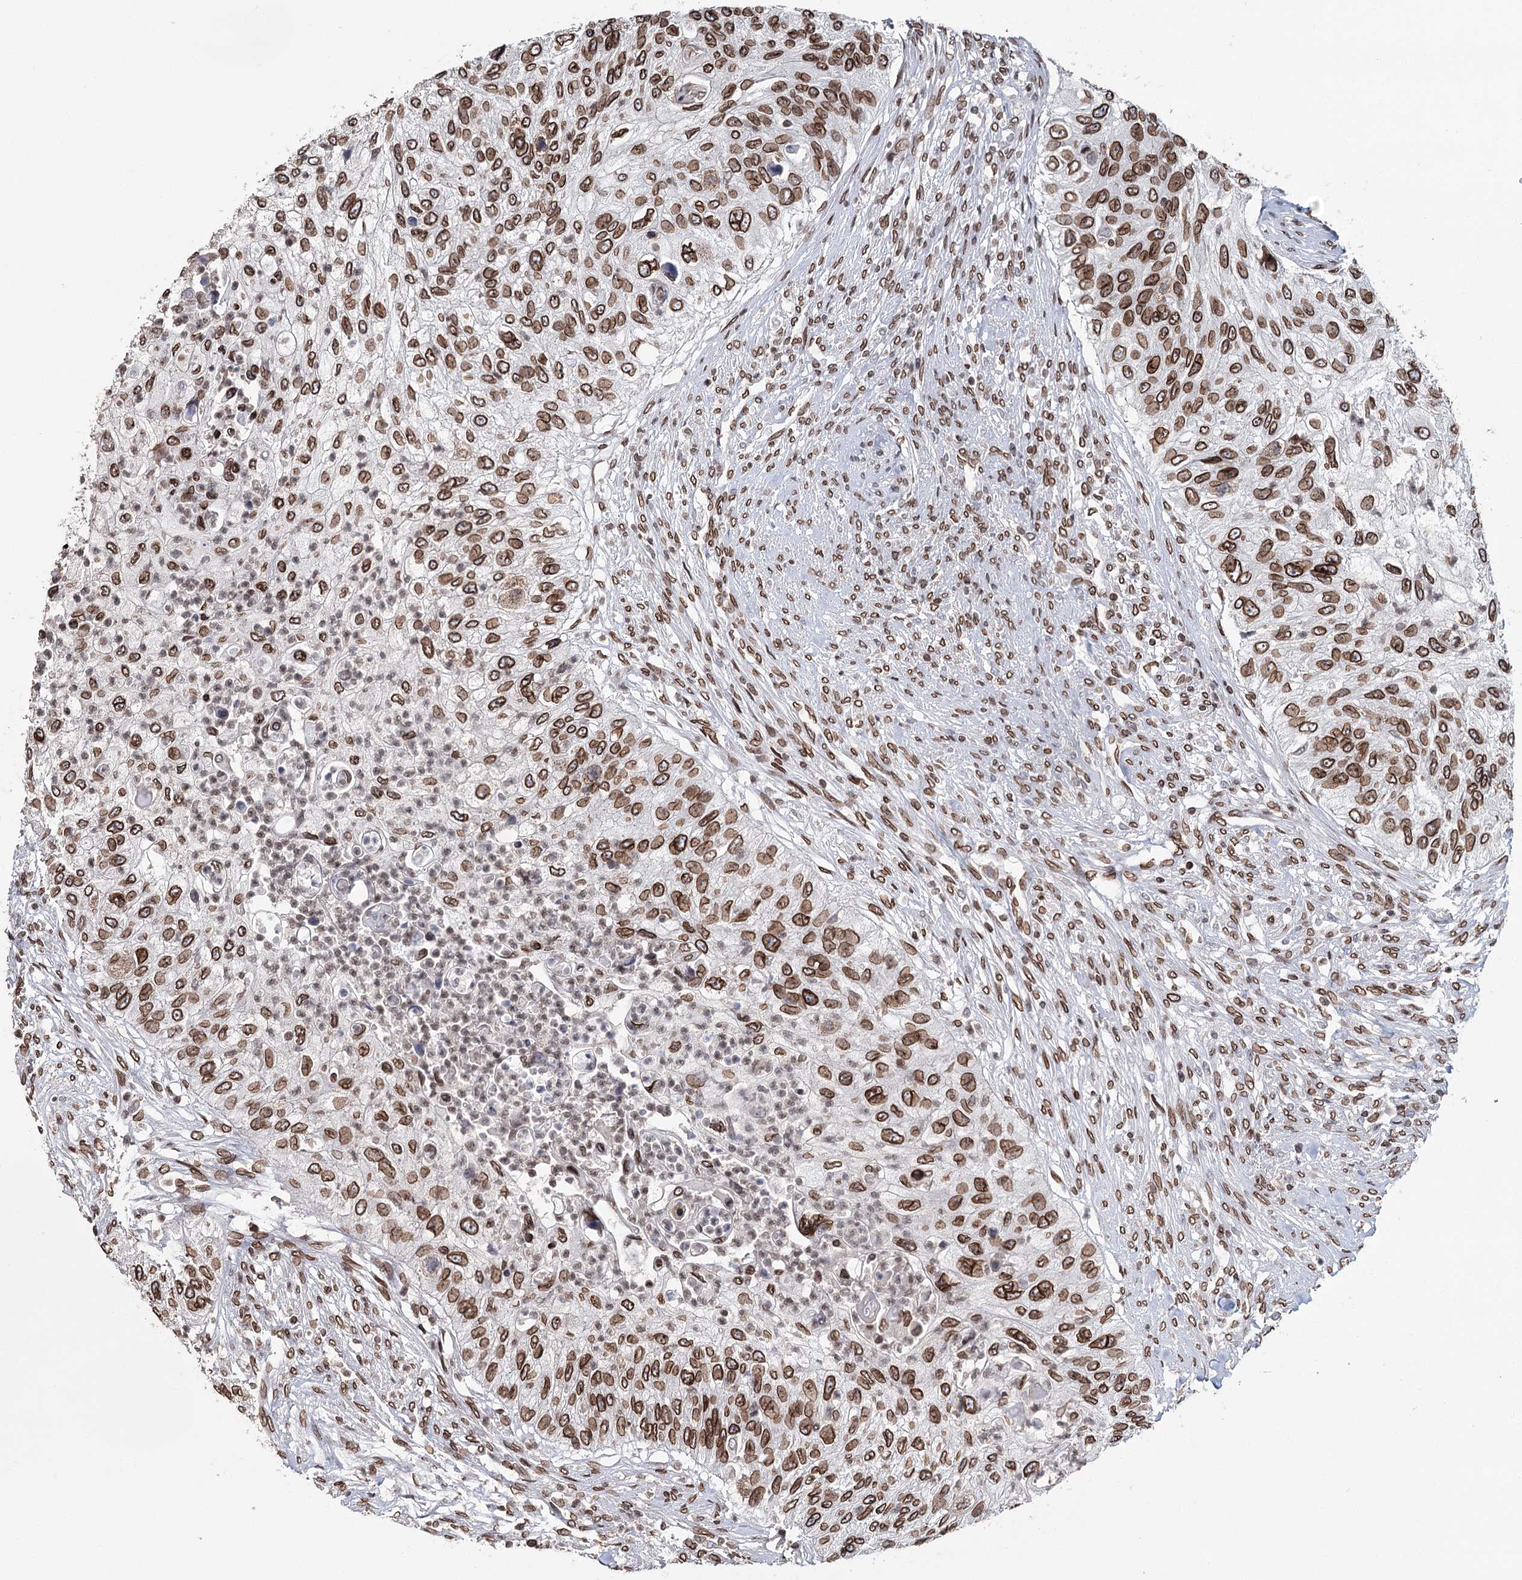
{"staining": {"intensity": "strong", "quantity": ">75%", "location": "cytoplasmic/membranous,nuclear"}, "tissue": "urothelial cancer", "cell_type": "Tumor cells", "image_type": "cancer", "snomed": [{"axis": "morphology", "description": "Urothelial carcinoma, High grade"}, {"axis": "topography", "description": "Urinary bladder"}], "caption": "A high-resolution photomicrograph shows immunohistochemistry staining of urothelial cancer, which displays strong cytoplasmic/membranous and nuclear staining in about >75% of tumor cells.", "gene": "KIAA0930", "patient": {"sex": "female", "age": 60}}